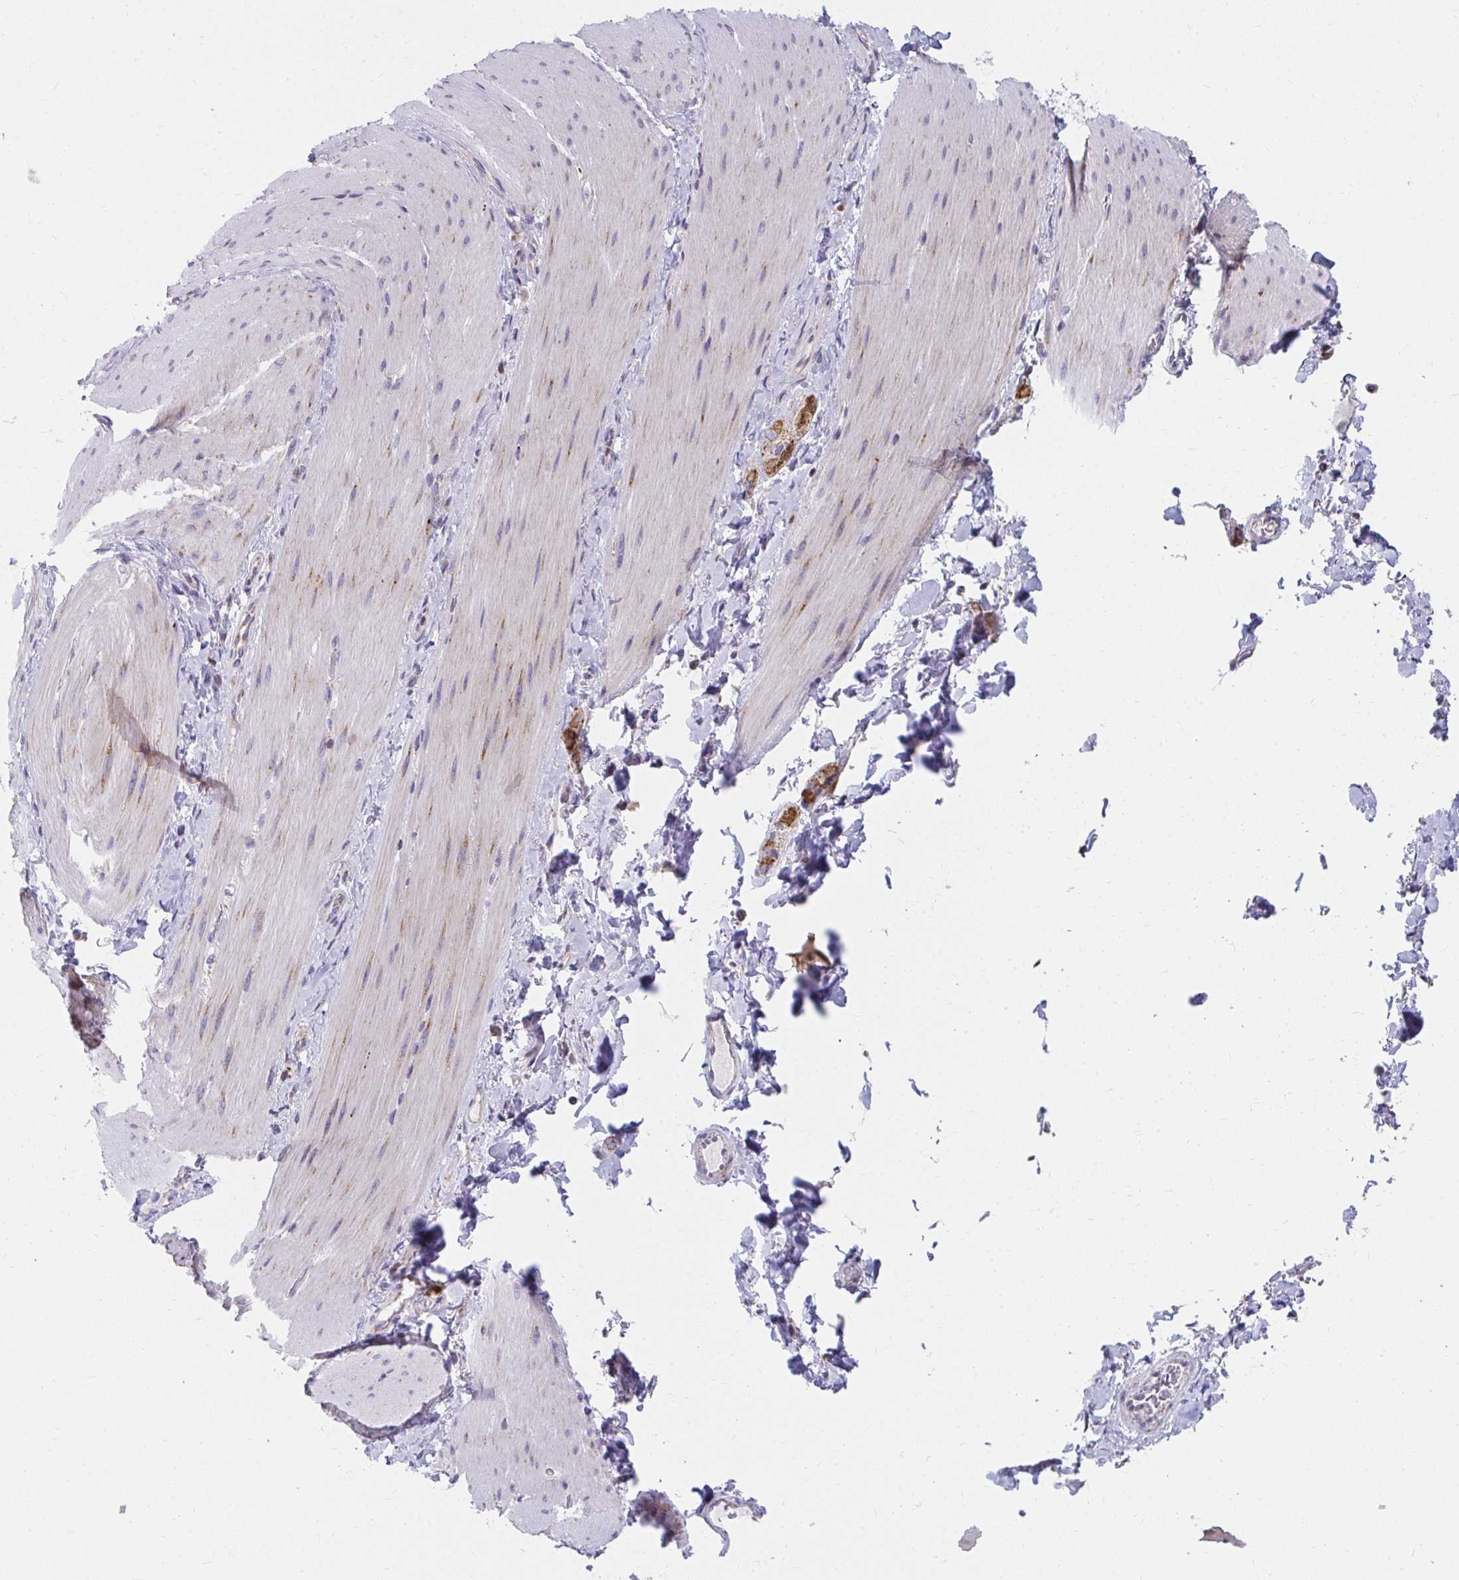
{"staining": {"intensity": "negative", "quantity": "none", "location": "none"}, "tissue": "smooth muscle", "cell_type": "Smooth muscle cells", "image_type": "normal", "snomed": [{"axis": "morphology", "description": "Normal tissue, NOS"}, {"axis": "topography", "description": "Smooth muscle"}, {"axis": "topography", "description": "Colon"}], "caption": "DAB (3,3'-diaminobenzidine) immunohistochemical staining of unremarkable human smooth muscle demonstrates no significant positivity in smooth muscle cells.", "gene": "EXOC5", "patient": {"sex": "male", "age": 73}}